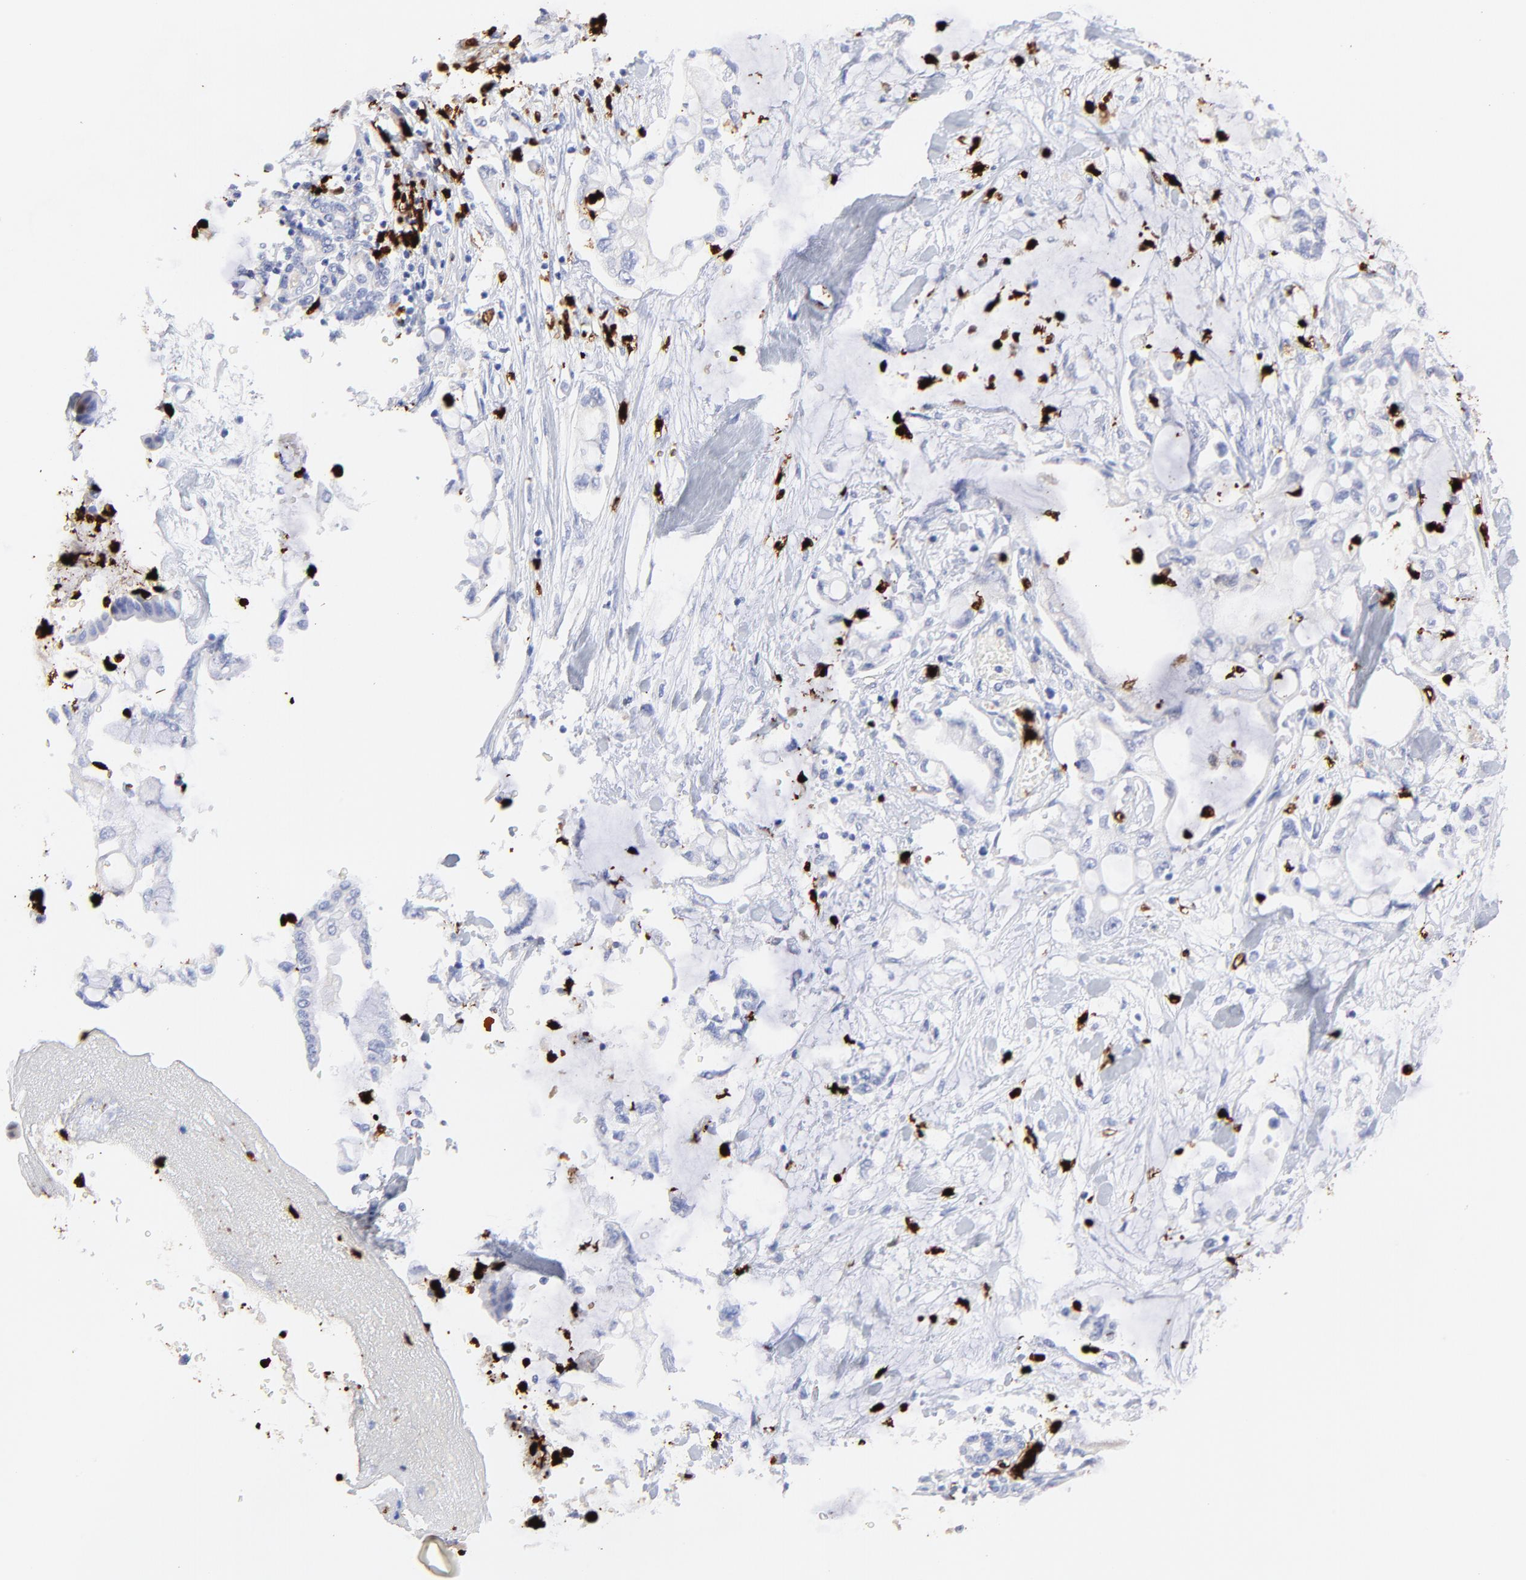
{"staining": {"intensity": "negative", "quantity": "none", "location": "none"}, "tissue": "pancreatic cancer", "cell_type": "Tumor cells", "image_type": "cancer", "snomed": [{"axis": "morphology", "description": "Adenocarcinoma, NOS"}, {"axis": "topography", "description": "Pancreas"}], "caption": "Tumor cells are negative for brown protein staining in pancreatic cancer.", "gene": "S100A12", "patient": {"sex": "female", "age": 70}}